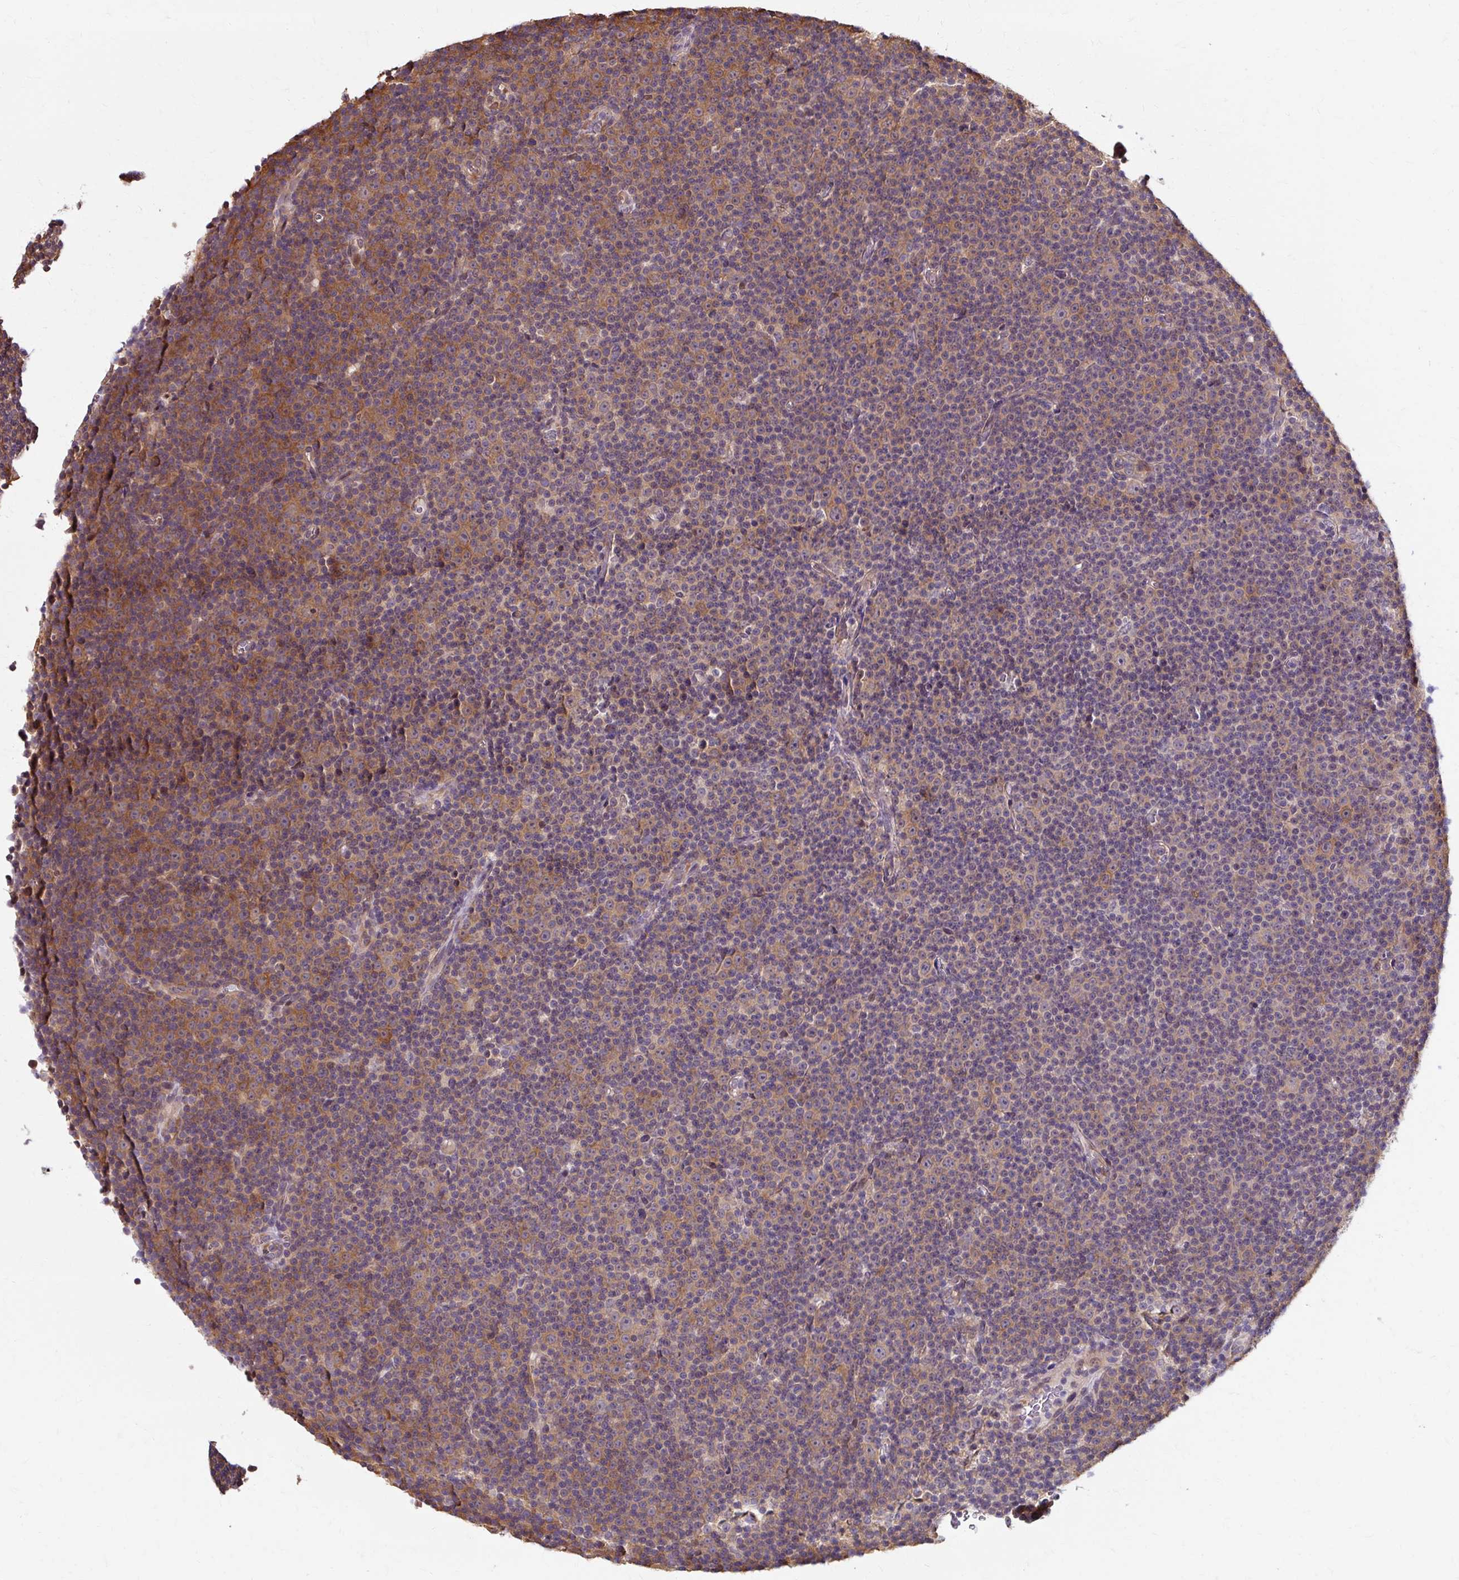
{"staining": {"intensity": "moderate", "quantity": "<25%", "location": "cytoplasmic/membranous"}, "tissue": "lymphoma", "cell_type": "Tumor cells", "image_type": "cancer", "snomed": [{"axis": "morphology", "description": "Malignant lymphoma, non-Hodgkin's type, Low grade"}, {"axis": "topography", "description": "Lymph node"}], "caption": "IHC of malignant lymphoma, non-Hodgkin's type (low-grade) displays low levels of moderate cytoplasmic/membranous expression in approximately <25% of tumor cells.", "gene": "ZNF555", "patient": {"sex": "female", "age": 67}}